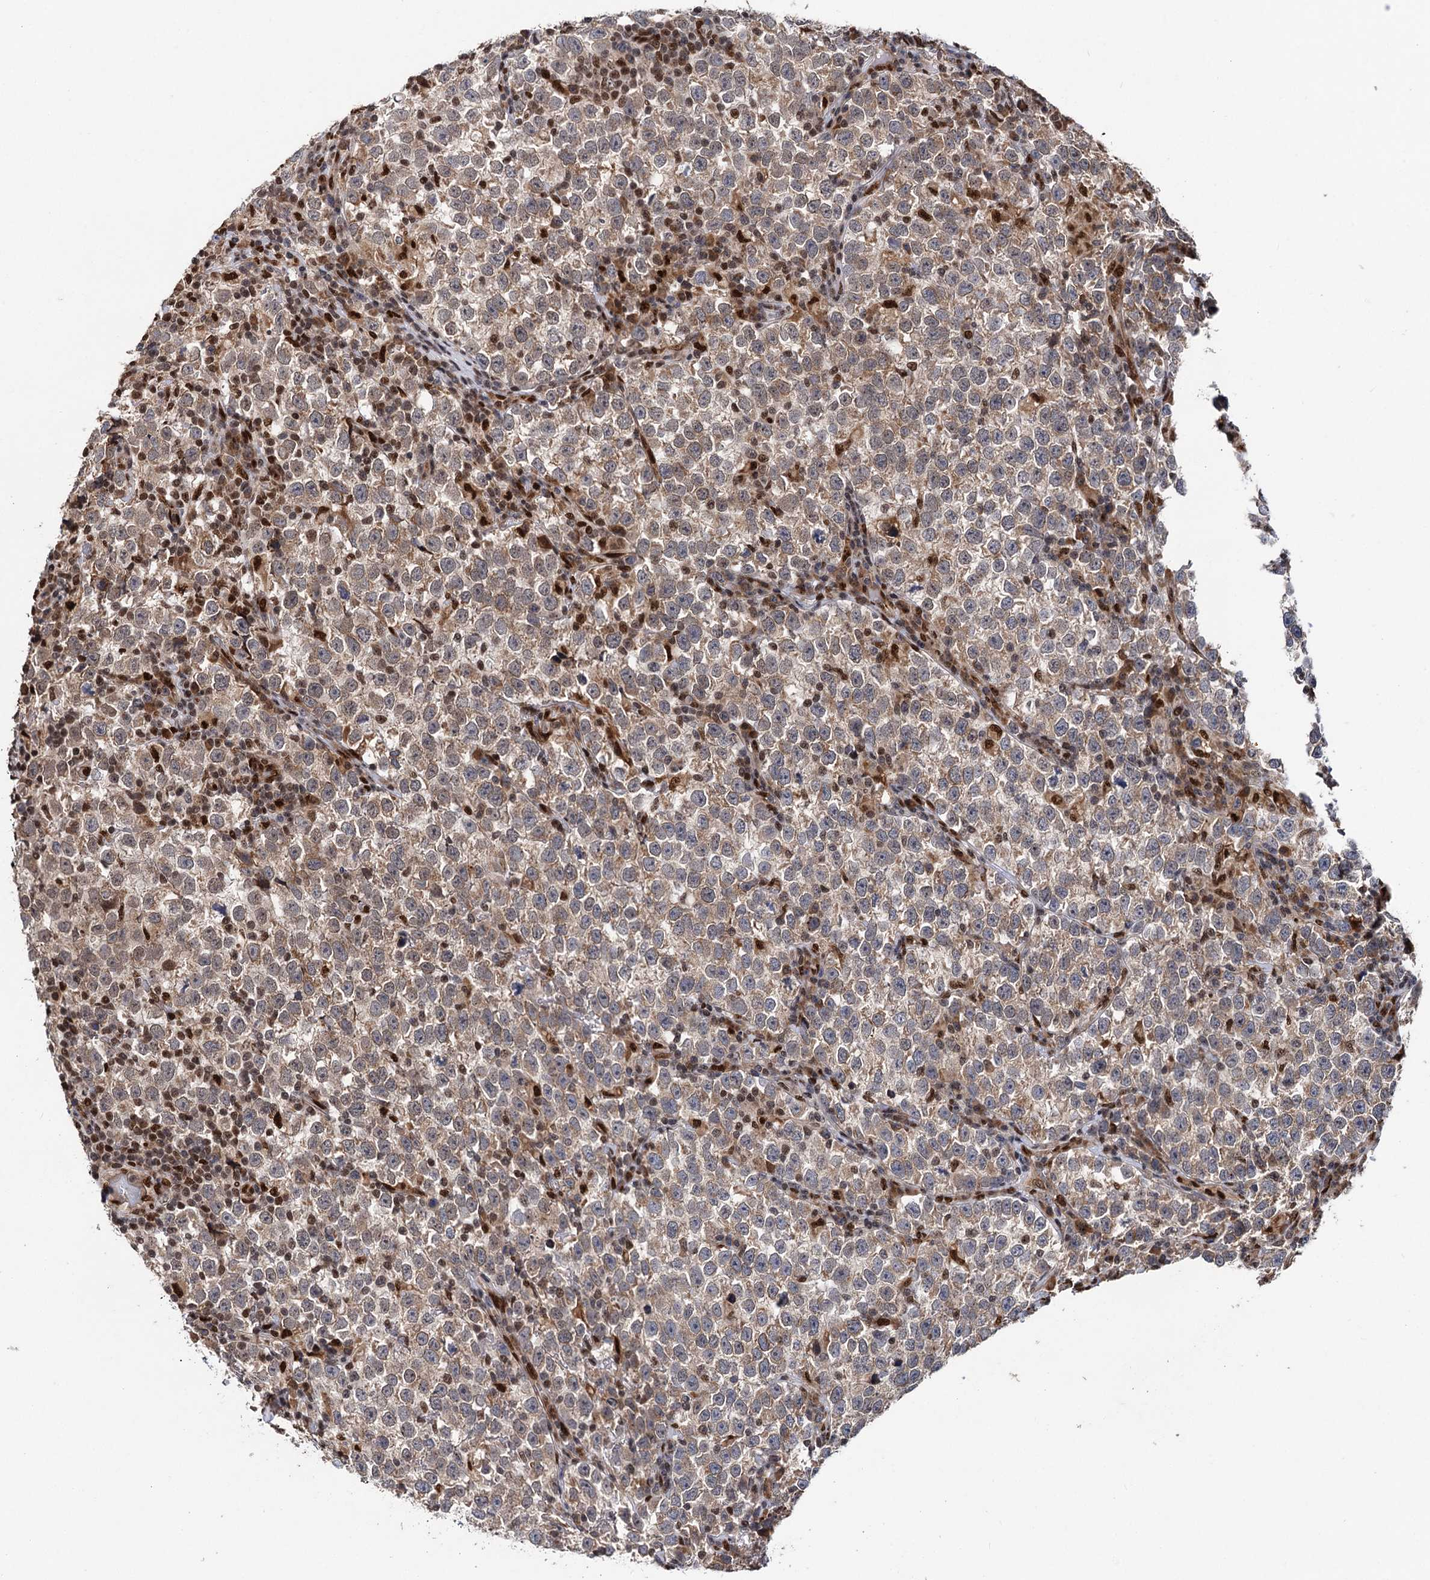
{"staining": {"intensity": "weak", "quantity": ">75%", "location": "cytoplasmic/membranous"}, "tissue": "testis cancer", "cell_type": "Tumor cells", "image_type": "cancer", "snomed": [{"axis": "morphology", "description": "Normal tissue, NOS"}, {"axis": "morphology", "description": "Seminoma, NOS"}, {"axis": "topography", "description": "Testis"}], "caption": "Testis cancer stained for a protein (brown) demonstrates weak cytoplasmic/membranous positive expression in about >75% of tumor cells.", "gene": "MESD", "patient": {"sex": "male", "age": 43}}